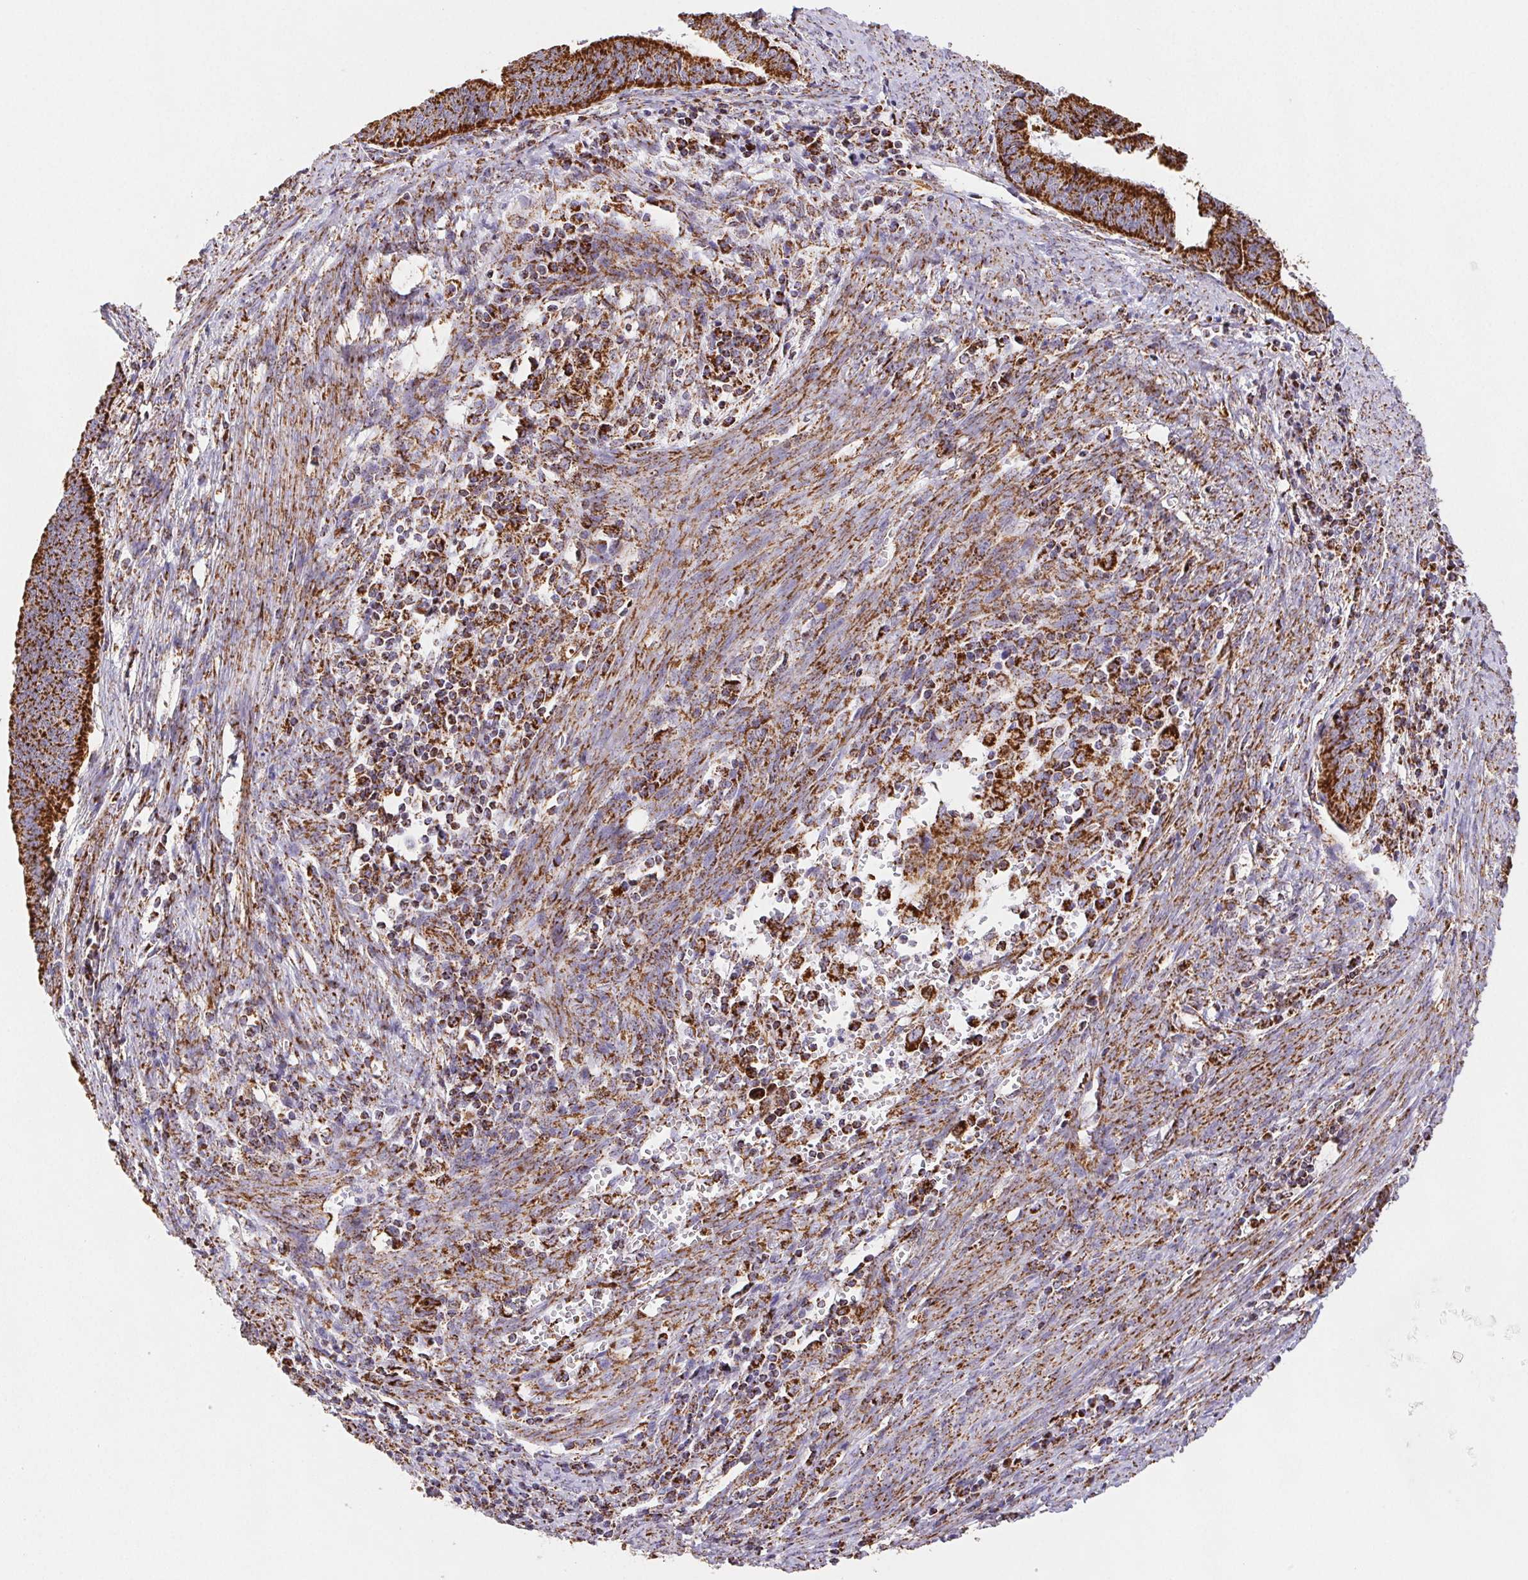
{"staining": {"intensity": "strong", "quantity": ">75%", "location": "cytoplasmic/membranous"}, "tissue": "endometrial cancer", "cell_type": "Tumor cells", "image_type": "cancer", "snomed": [{"axis": "morphology", "description": "Adenocarcinoma, NOS"}, {"axis": "topography", "description": "Endometrium"}], "caption": "Brown immunohistochemical staining in human endometrial adenocarcinoma reveals strong cytoplasmic/membranous expression in about >75% of tumor cells. (Brightfield microscopy of DAB IHC at high magnification).", "gene": "NIPSNAP2", "patient": {"sex": "female", "age": 65}}